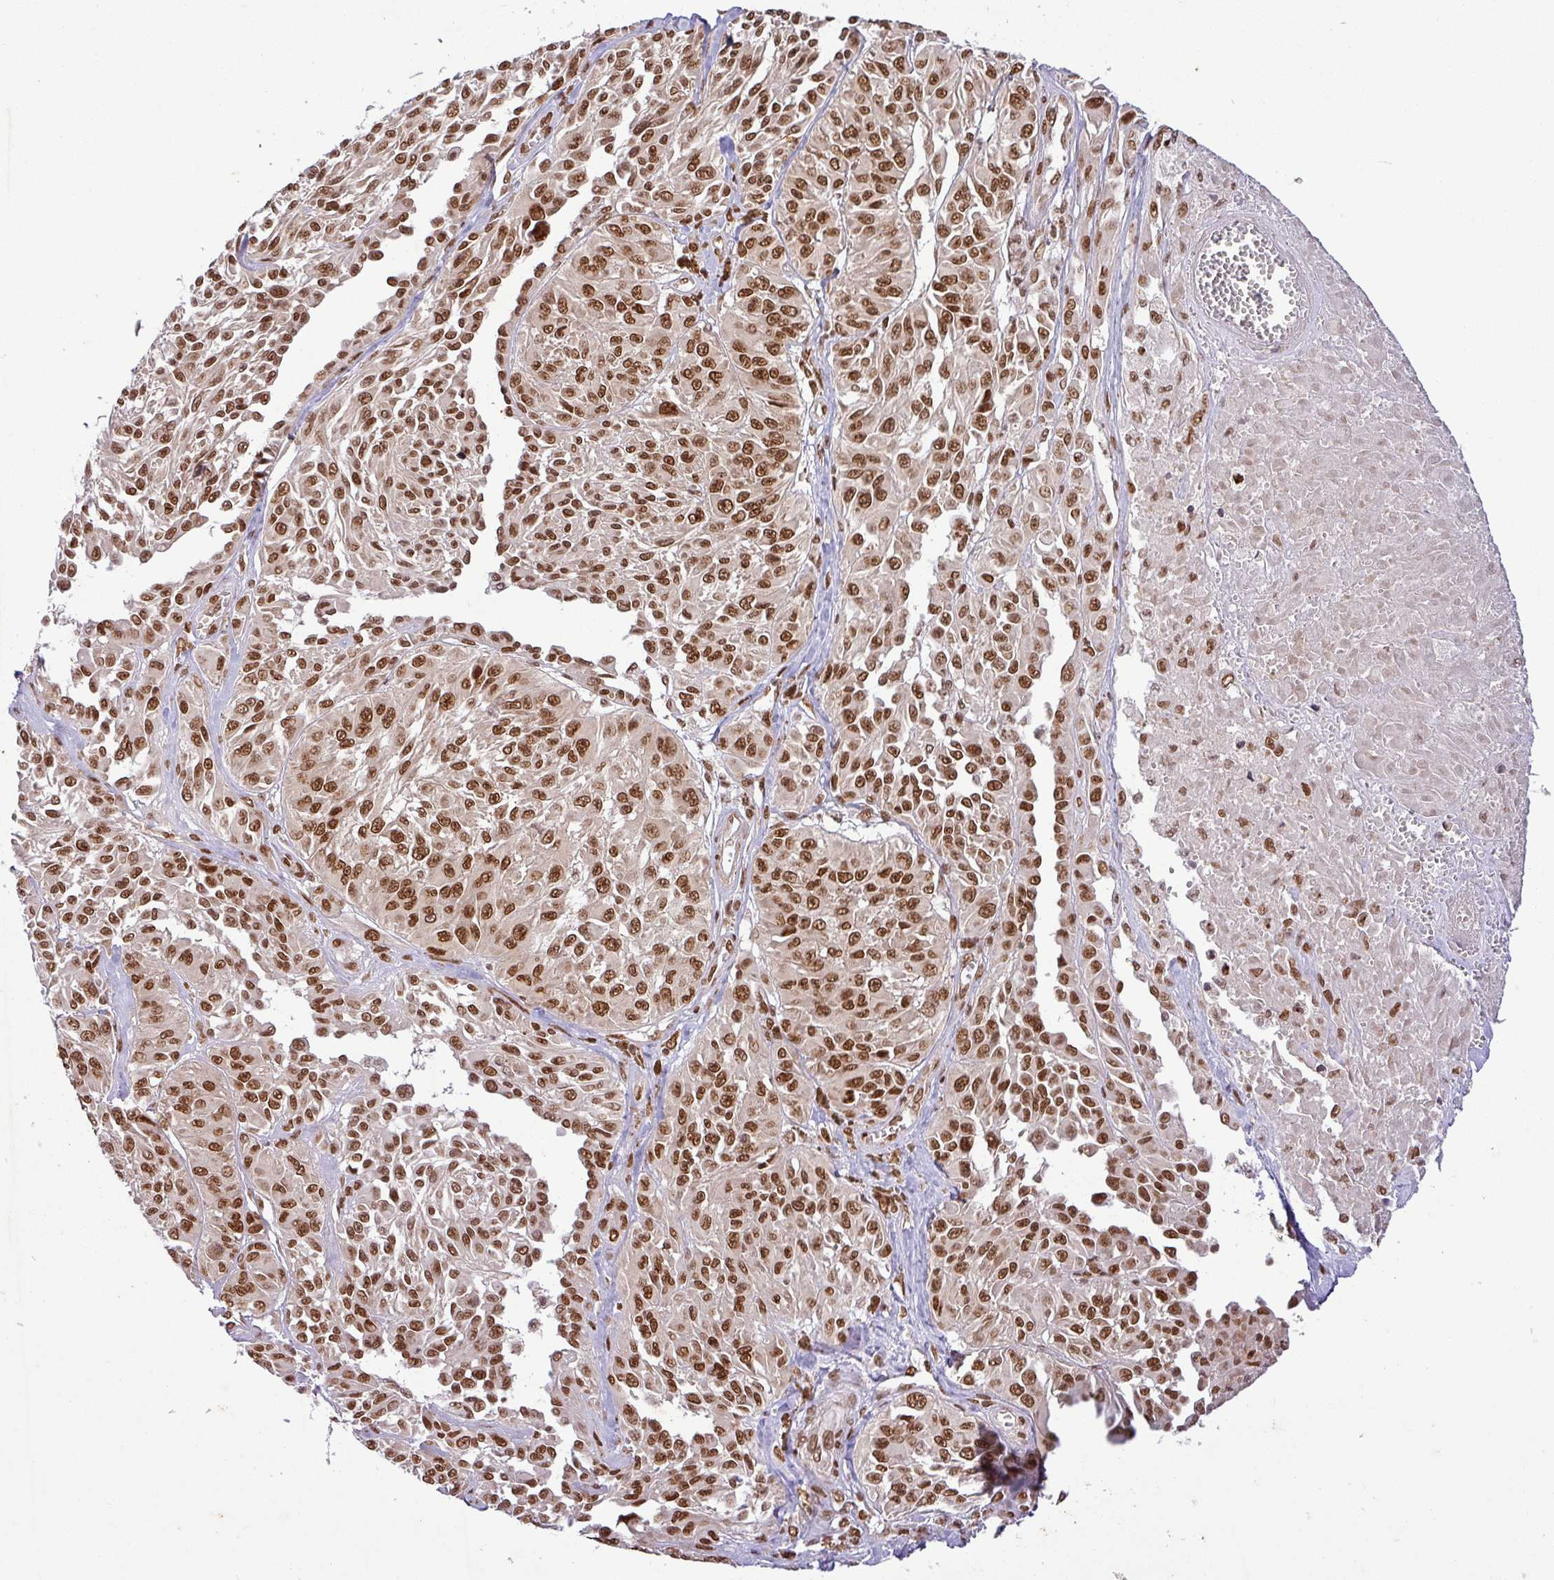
{"staining": {"intensity": "strong", "quantity": ">75%", "location": "cytoplasmic/membranous,nuclear"}, "tissue": "melanoma", "cell_type": "Tumor cells", "image_type": "cancer", "snomed": [{"axis": "morphology", "description": "Malignant melanoma, NOS"}, {"axis": "topography", "description": "Skin"}], "caption": "DAB immunohistochemical staining of malignant melanoma shows strong cytoplasmic/membranous and nuclear protein positivity in about >75% of tumor cells.", "gene": "SRSF2", "patient": {"sex": "male", "age": 94}}